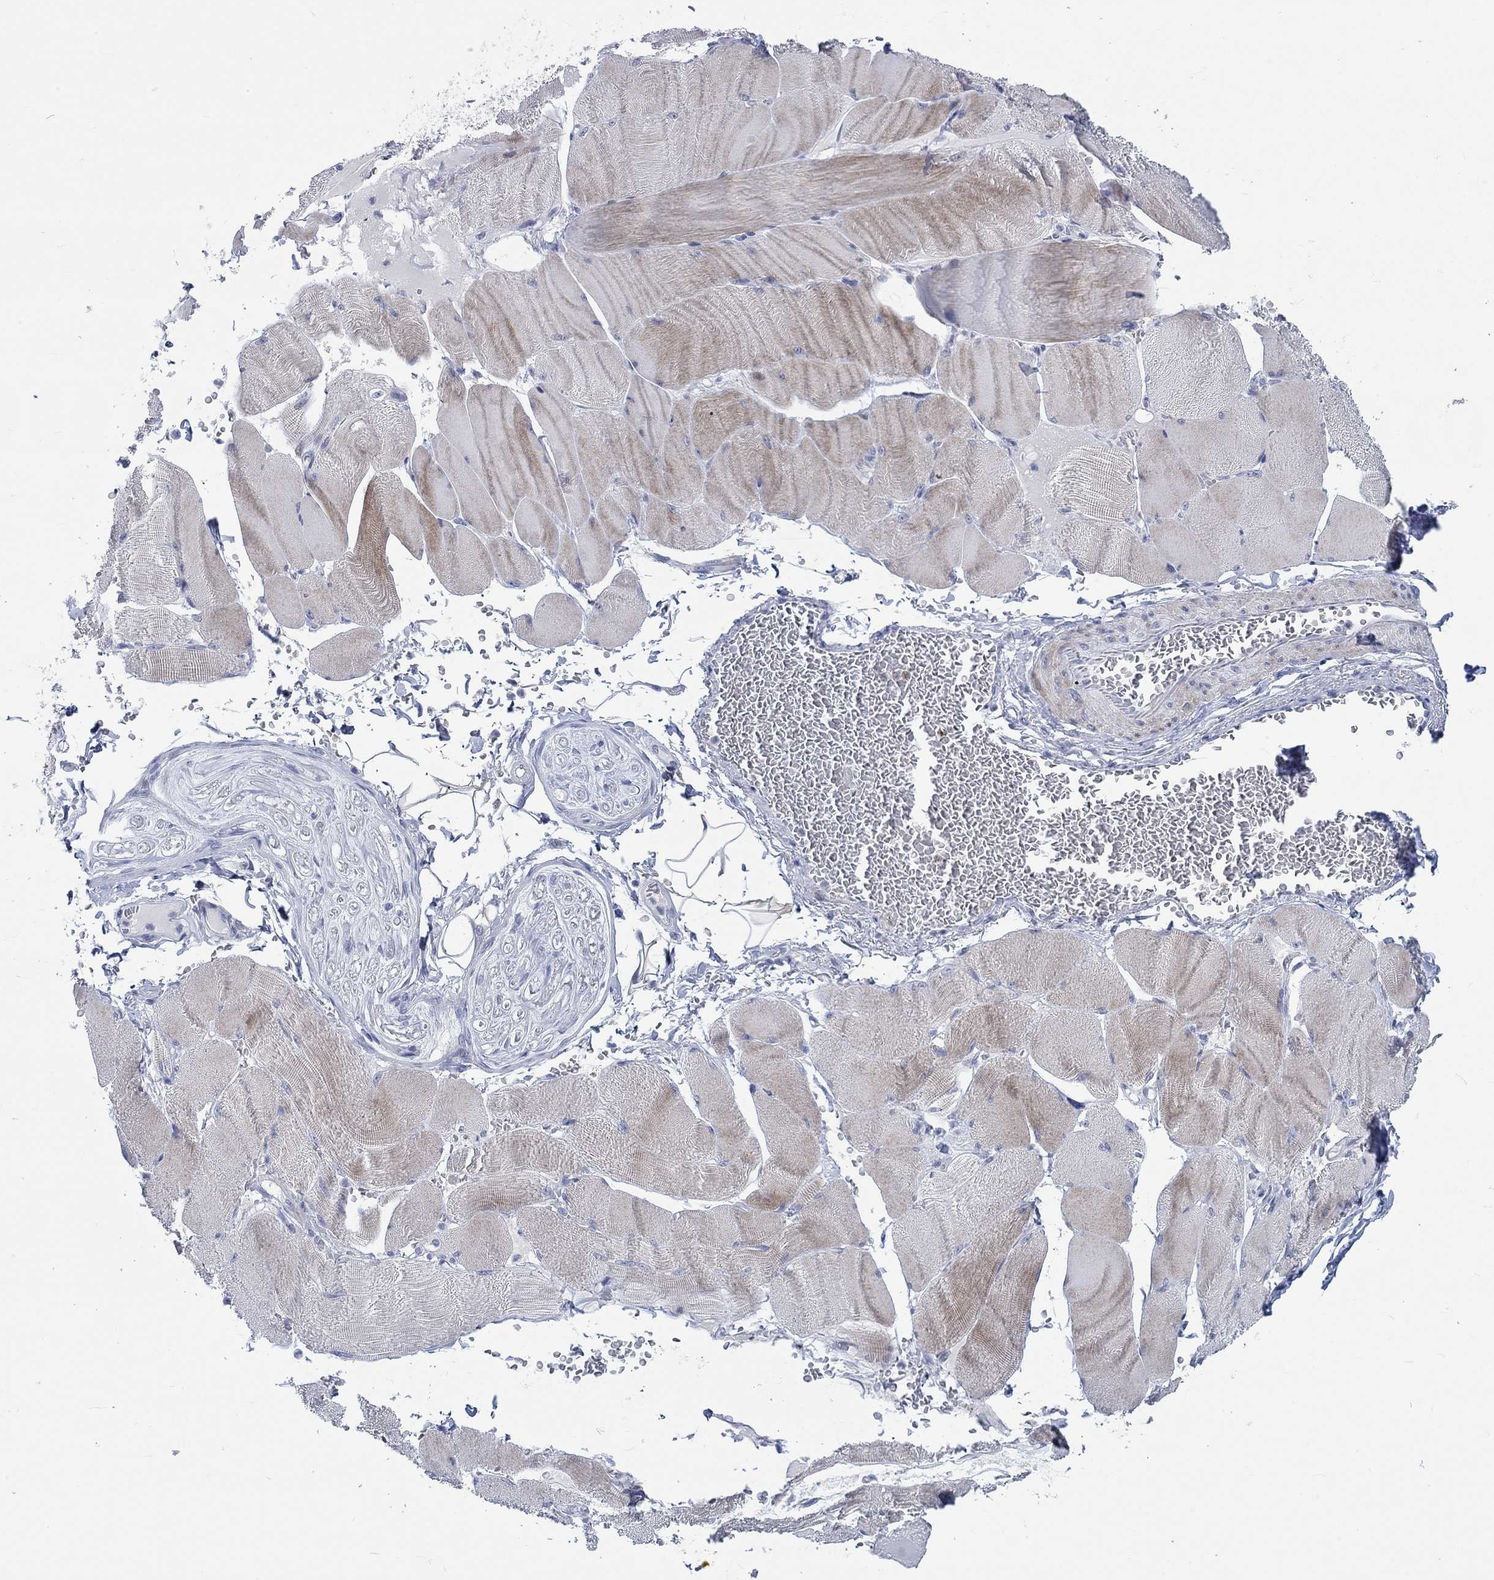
{"staining": {"intensity": "moderate", "quantity": "<25%", "location": "cytoplasmic/membranous"}, "tissue": "skeletal muscle", "cell_type": "Myocytes", "image_type": "normal", "snomed": [{"axis": "morphology", "description": "Normal tissue, NOS"}, {"axis": "topography", "description": "Skeletal muscle"}], "caption": "IHC photomicrograph of normal skeletal muscle: skeletal muscle stained using immunohistochemistry reveals low levels of moderate protein expression localized specifically in the cytoplasmic/membranous of myocytes, appearing as a cytoplasmic/membranous brown color.", "gene": "C4orf47", "patient": {"sex": "male", "age": 56}}